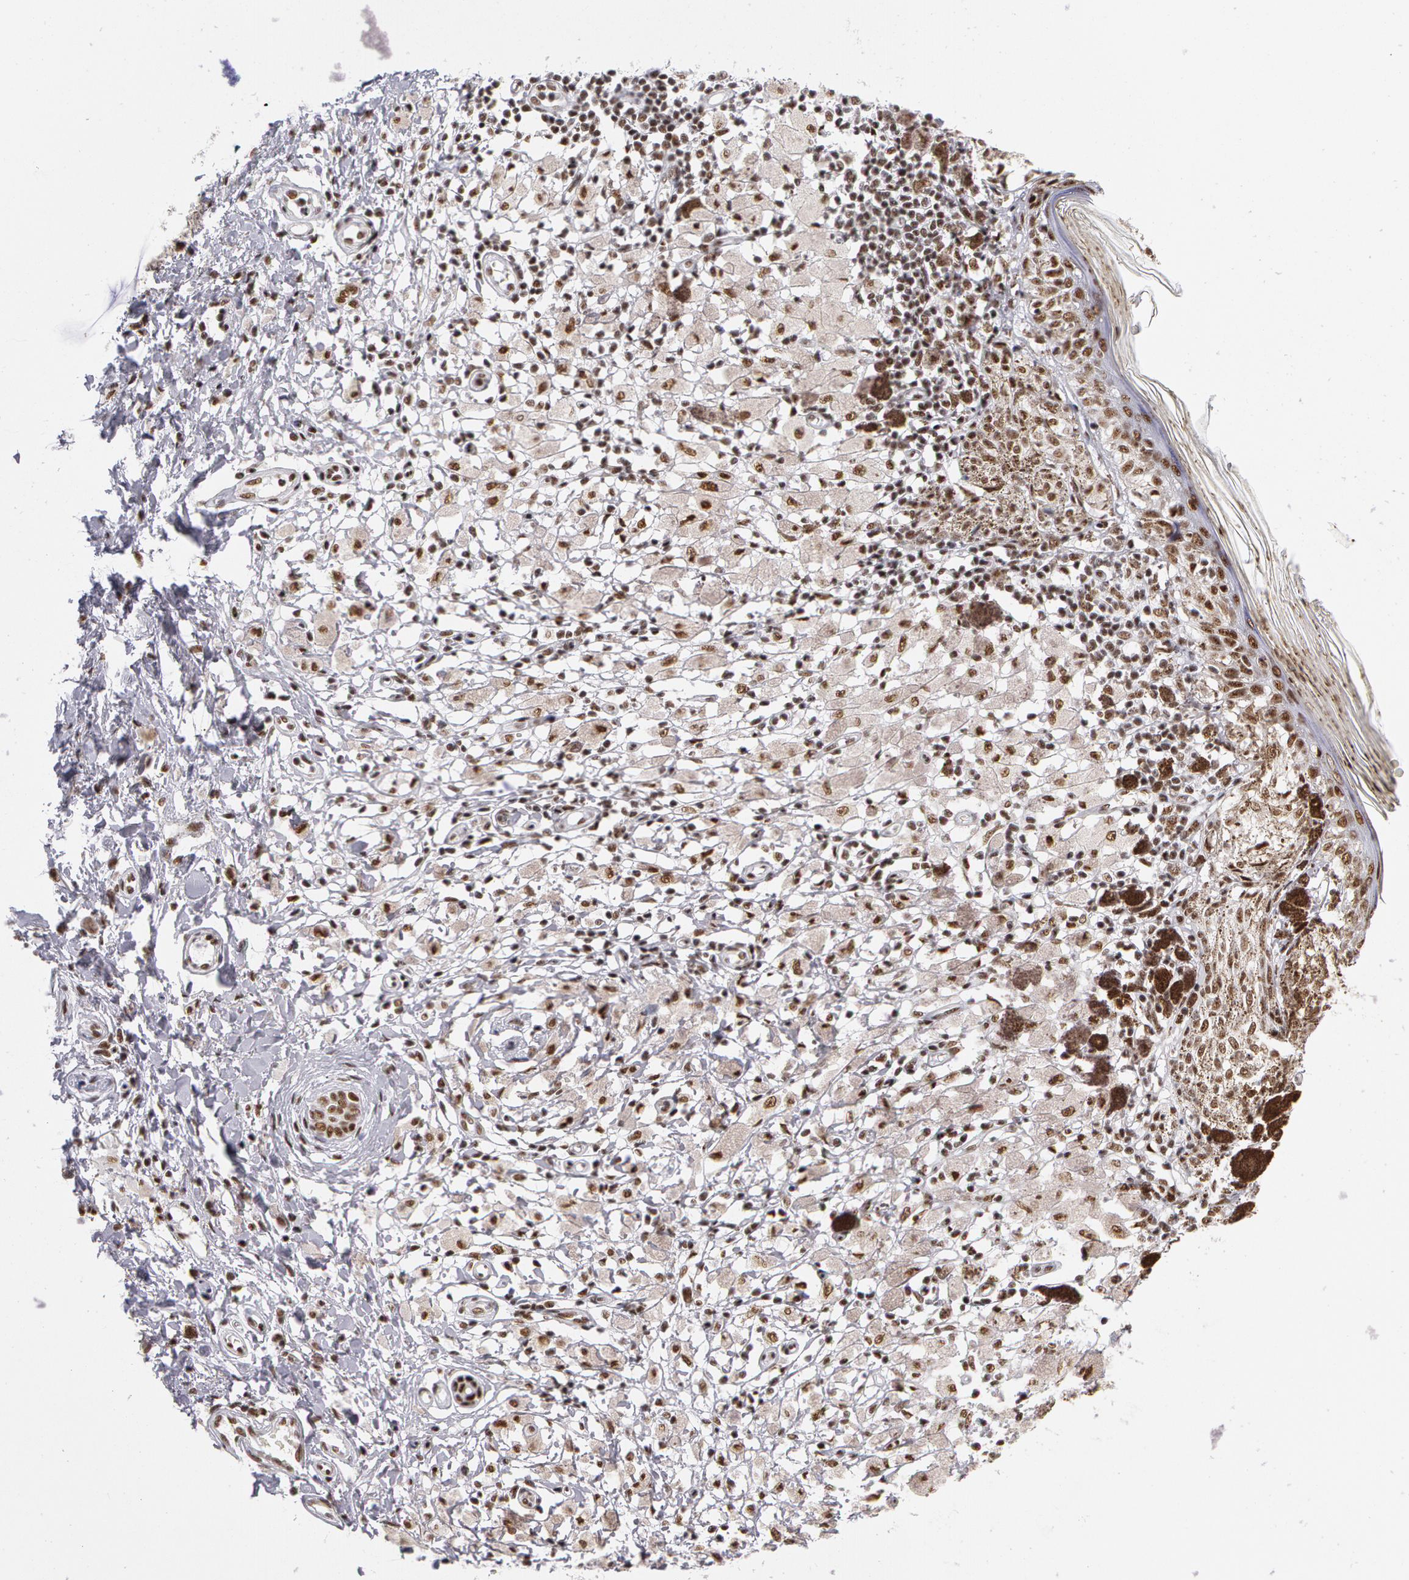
{"staining": {"intensity": "moderate", "quantity": ">75%", "location": "nuclear"}, "tissue": "melanoma", "cell_type": "Tumor cells", "image_type": "cancer", "snomed": [{"axis": "morphology", "description": "Malignant melanoma, NOS"}, {"axis": "topography", "description": "Skin"}], "caption": "A histopathology image of melanoma stained for a protein displays moderate nuclear brown staining in tumor cells. The protein of interest is stained brown, and the nuclei are stained in blue (DAB (3,3'-diaminobenzidine) IHC with brightfield microscopy, high magnification).", "gene": "PNN", "patient": {"sex": "male", "age": 88}}